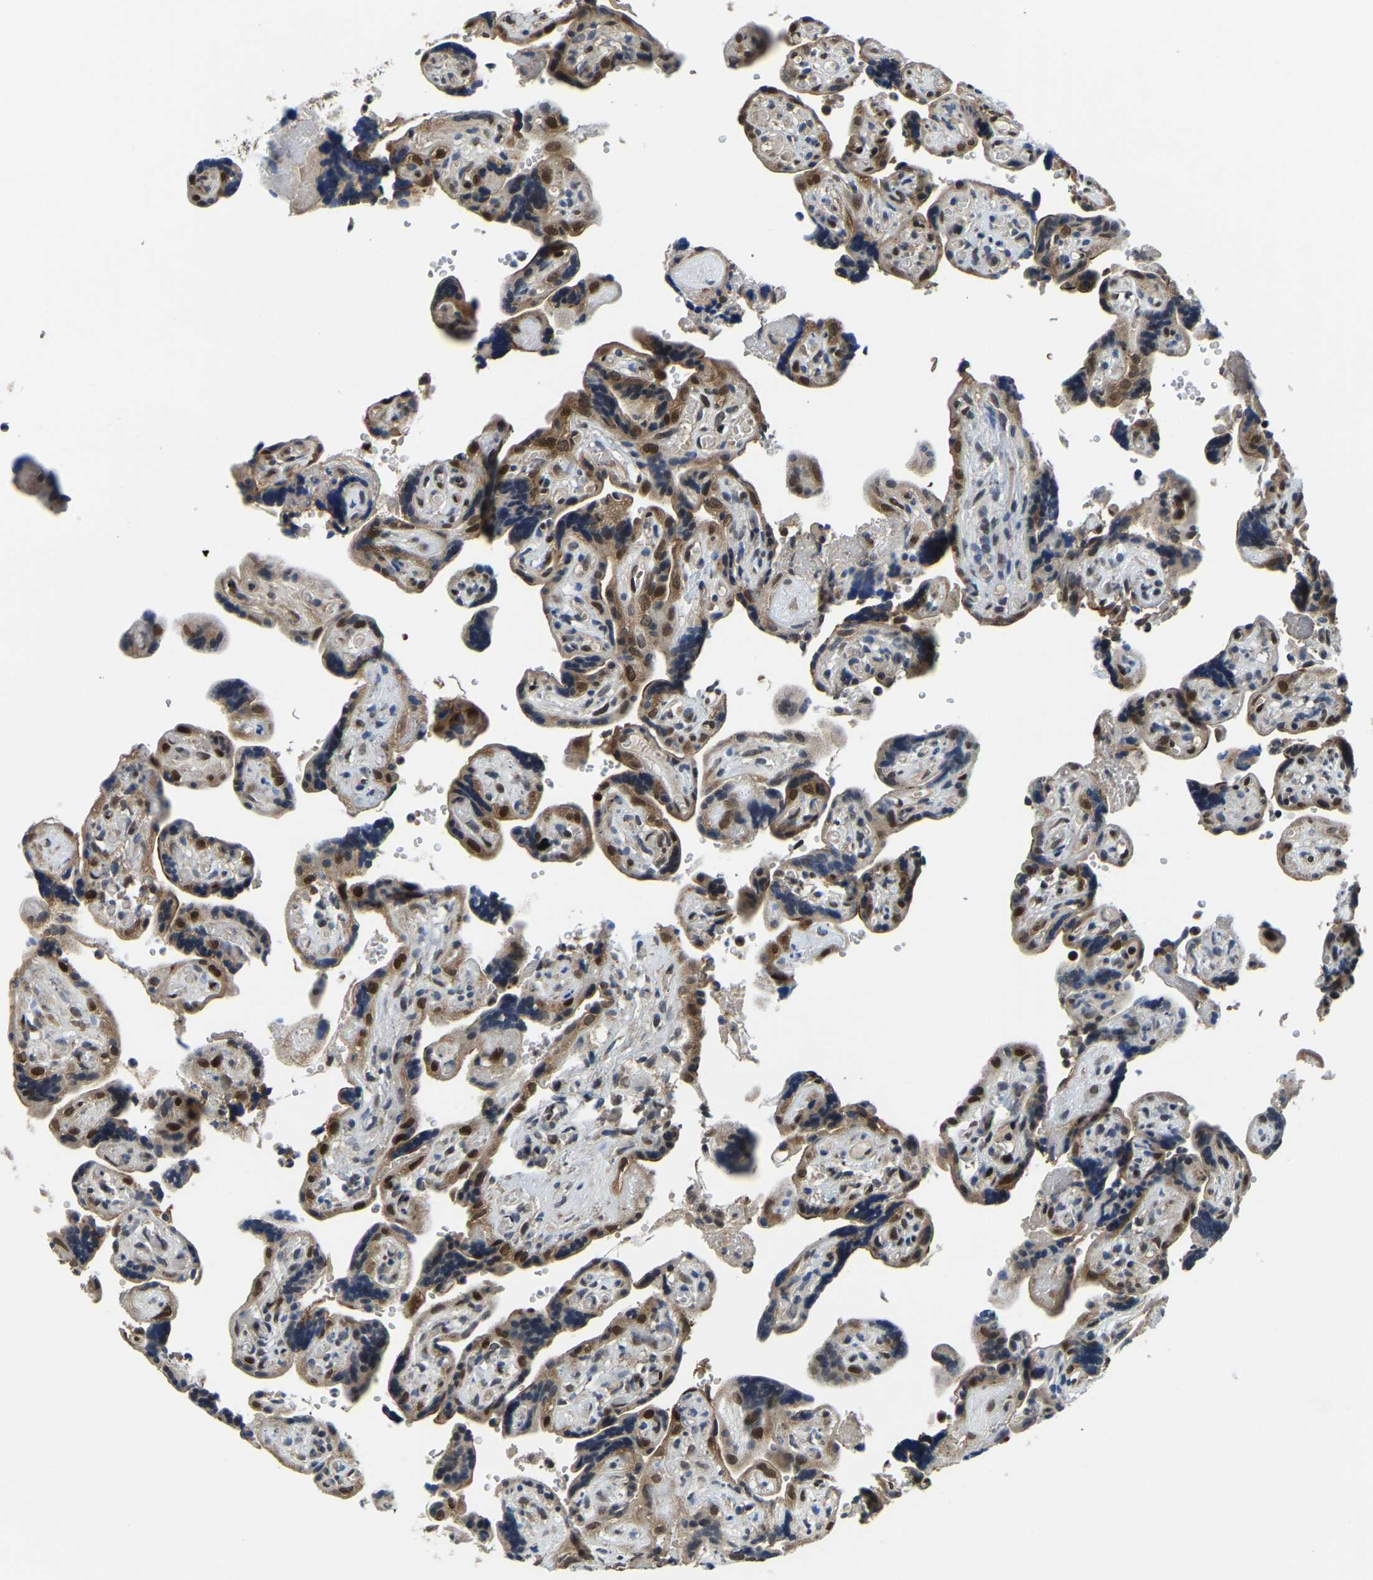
{"staining": {"intensity": "moderate", "quantity": ">75%", "location": "cytoplasmic/membranous,nuclear"}, "tissue": "placenta", "cell_type": "Decidual cells", "image_type": "normal", "snomed": [{"axis": "morphology", "description": "Normal tissue, NOS"}, {"axis": "topography", "description": "Placenta"}], "caption": "Protein staining of benign placenta demonstrates moderate cytoplasmic/membranous,nuclear staining in approximately >75% of decidual cells.", "gene": "DFFA", "patient": {"sex": "female", "age": 30}}